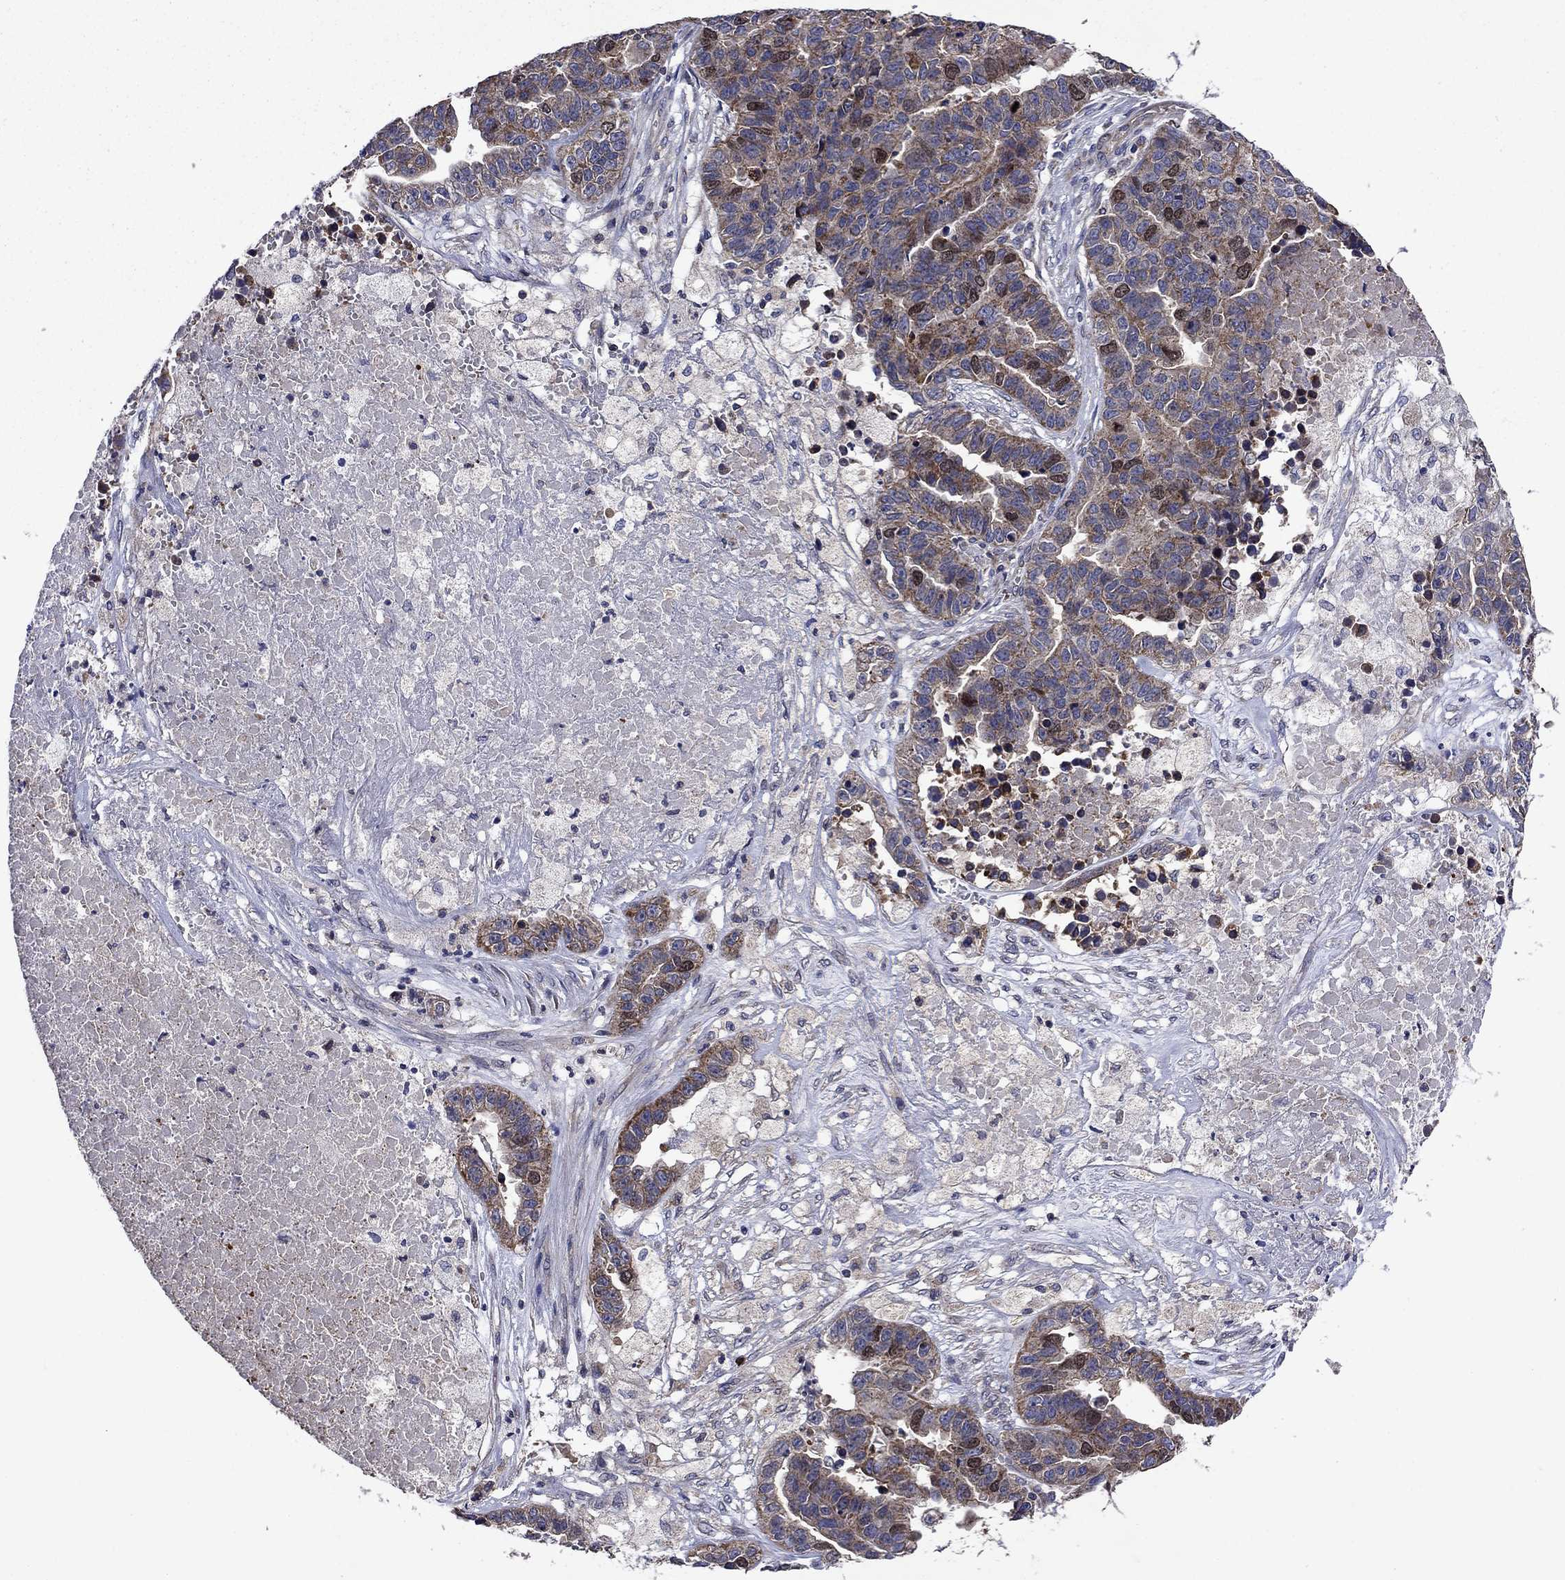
{"staining": {"intensity": "moderate", "quantity": "<25%", "location": "cytoplasmic/membranous,nuclear"}, "tissue": "ovarian cancer", "cell_type": "Tumor cells", "image_type": "cancer", "snomed": [{"axis": "morphology", "description": "Cystadenocarcinoma, serous, NOS"}, {"axis": "topography", "description": "Ovary"}], "caption": "This micrograph displays ovarian serous cystadenocarcinoma stained with IHC to label a protein in brown. The cytoplasmic/membranous and nuclear of tumor cells show moderate positivity for the protein. Nuclei are counter-stained blue.", "gene": "KIF22", "patient": {"sex": "female", "age": 87}}